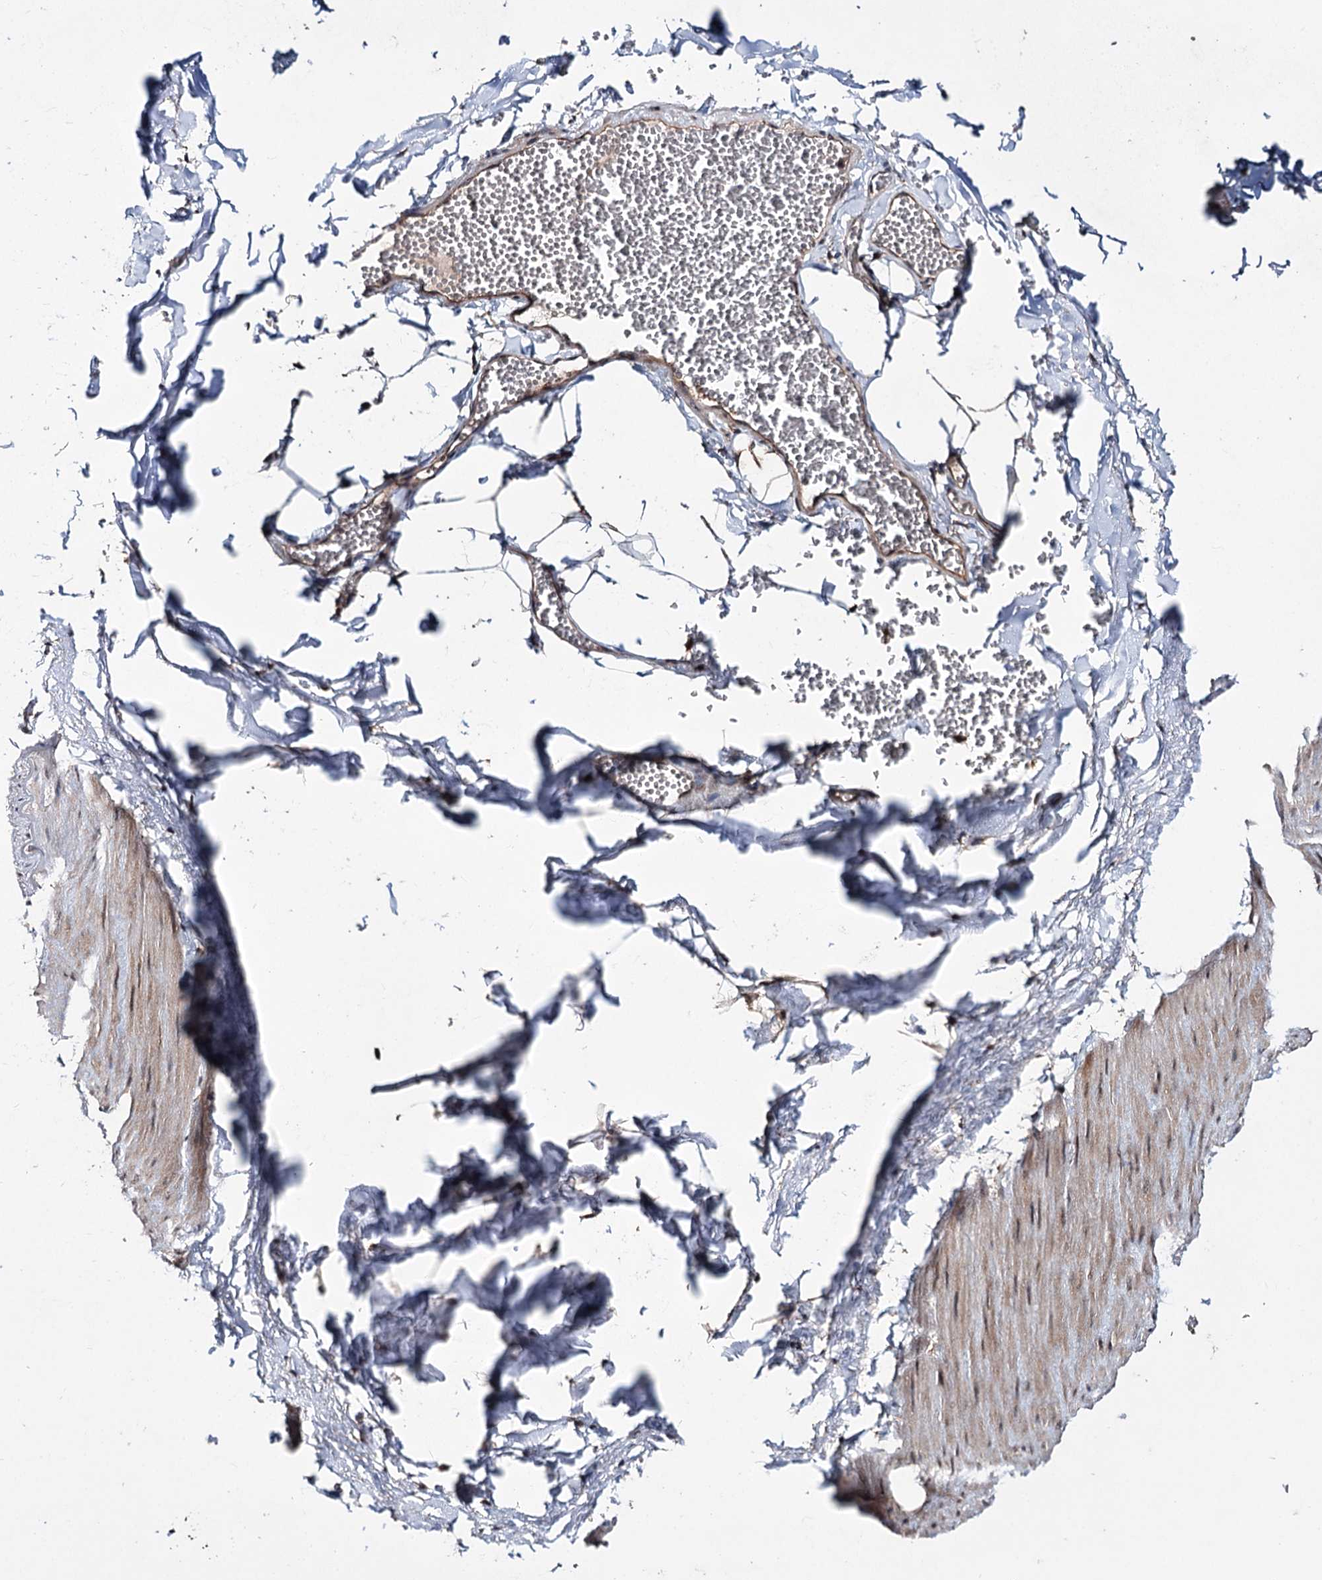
{"staining": {"intensity": "moderate", "quantity": ">75%", "location": "cytoplasmic/membranous"}, "tissue": "adipose tissue", "cell_type": "Adipocytes", "image_type": "normal", "snomed": [{"axis": "morphology", "description": "Normal tissue, NOS"}, {"axis": "topography", "description": "Gallbladder"}, {"axis": "topography", "description": "Peripheral nerve tissue"}], "caption": "A high-resolution micrograph shows immunohistochemistry (IHC) staining of unremarkable adipose tissue, which exhibits moderate cytoplasmic/membranous expression in approximately >75% of adipocytes.", "gene": "MKNK2", "patient": {"sex": "male", "age": 38}}